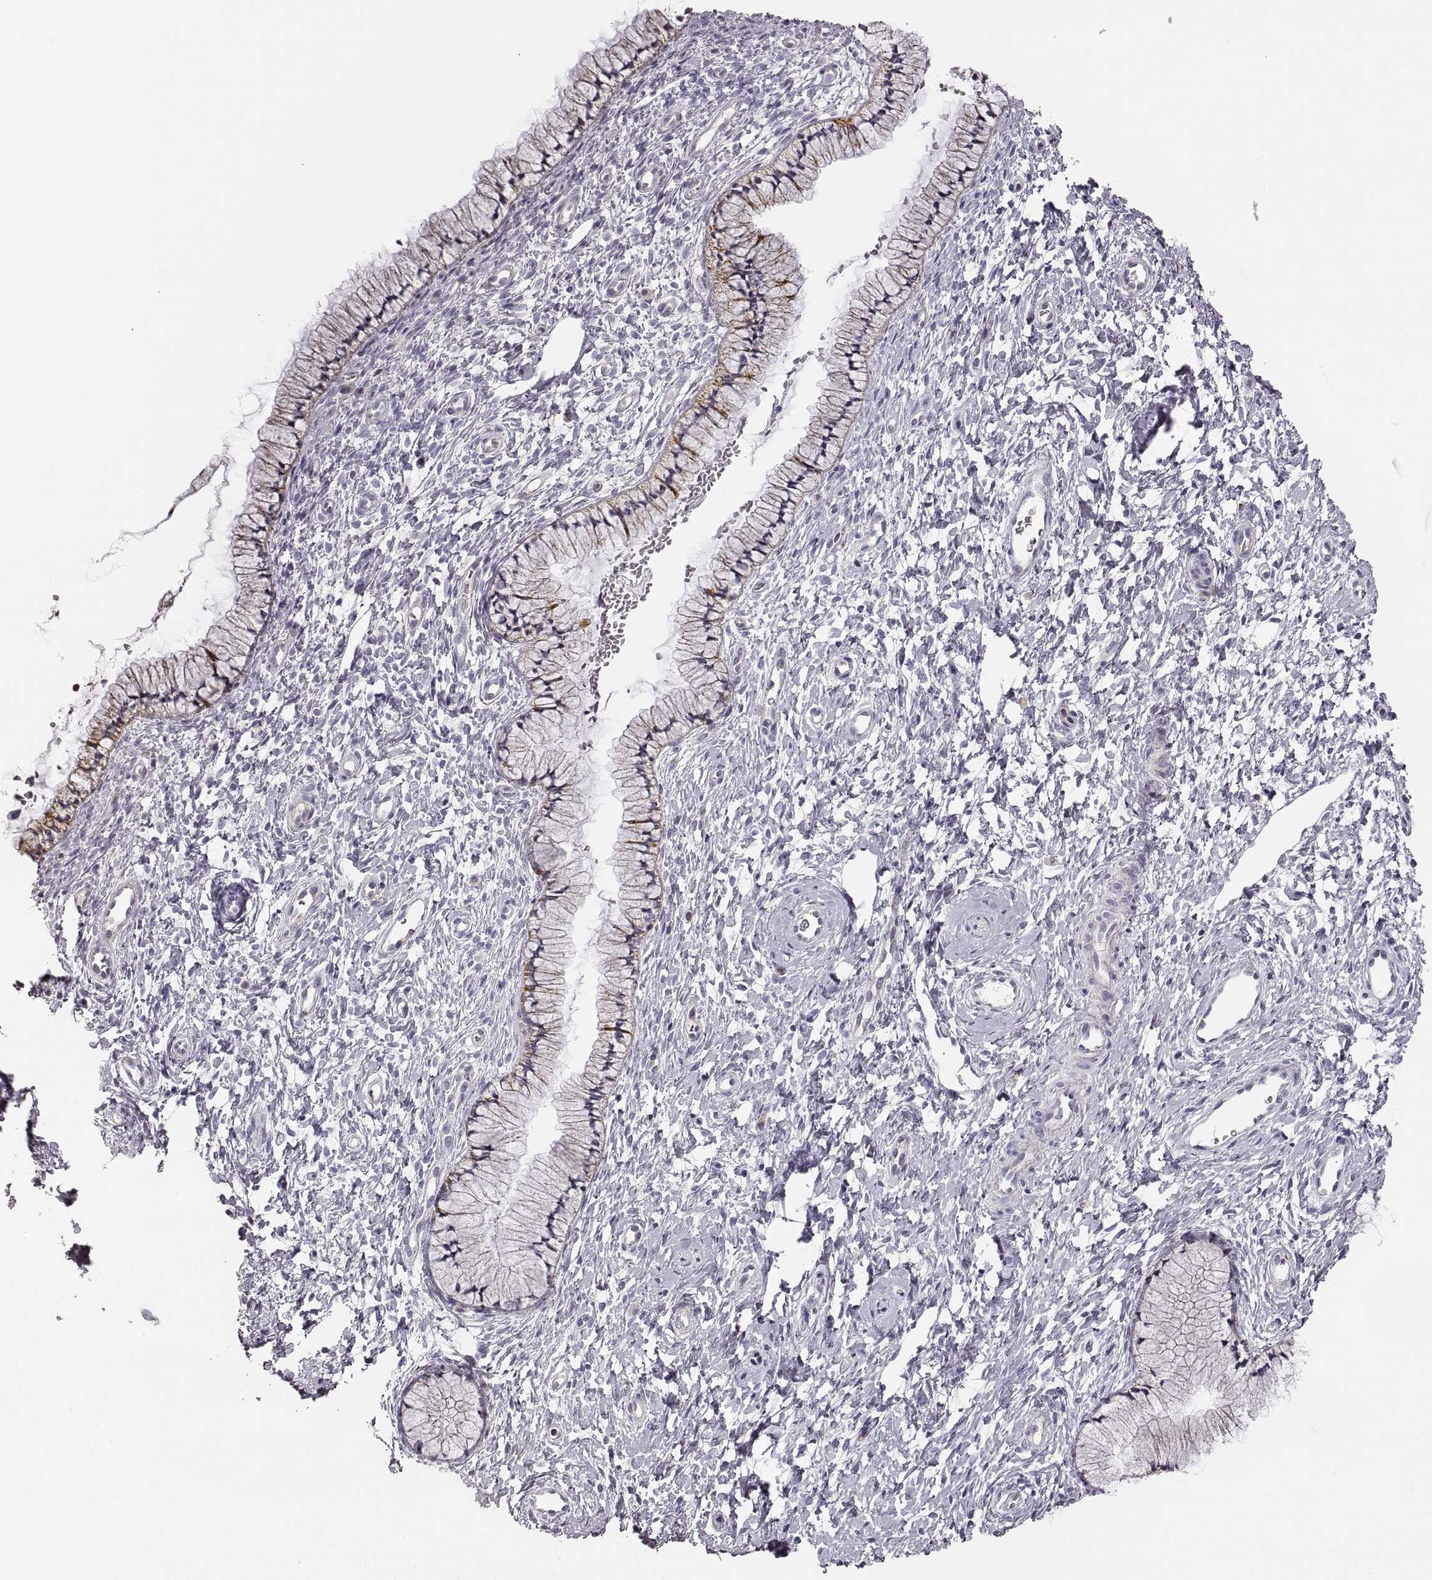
{"staining": {"intensity": "moderate", "quantity": "<25%", "location": "cytoplasmic/membranous"}, "tissue": "cervix", "cell_type": "Glandular cells", "image_type": "normal", "snomed": [{"axis": "morphology", "description": "Normal tissue, NOS"}, {"axis": "topography", "description": "Cervix"}], "caption": "Immunohistochemical staining of normal human cervix reveals low levels of moderate cytoplasmic/membranous expression in approximately <25% of glandular cells. (Stains: DAB in brown, nuclei in blue, Microscopy: brightfield microscopy at high magnification).", "gene": "RDH13", "patient": {"sex": "female", "age": 36}}